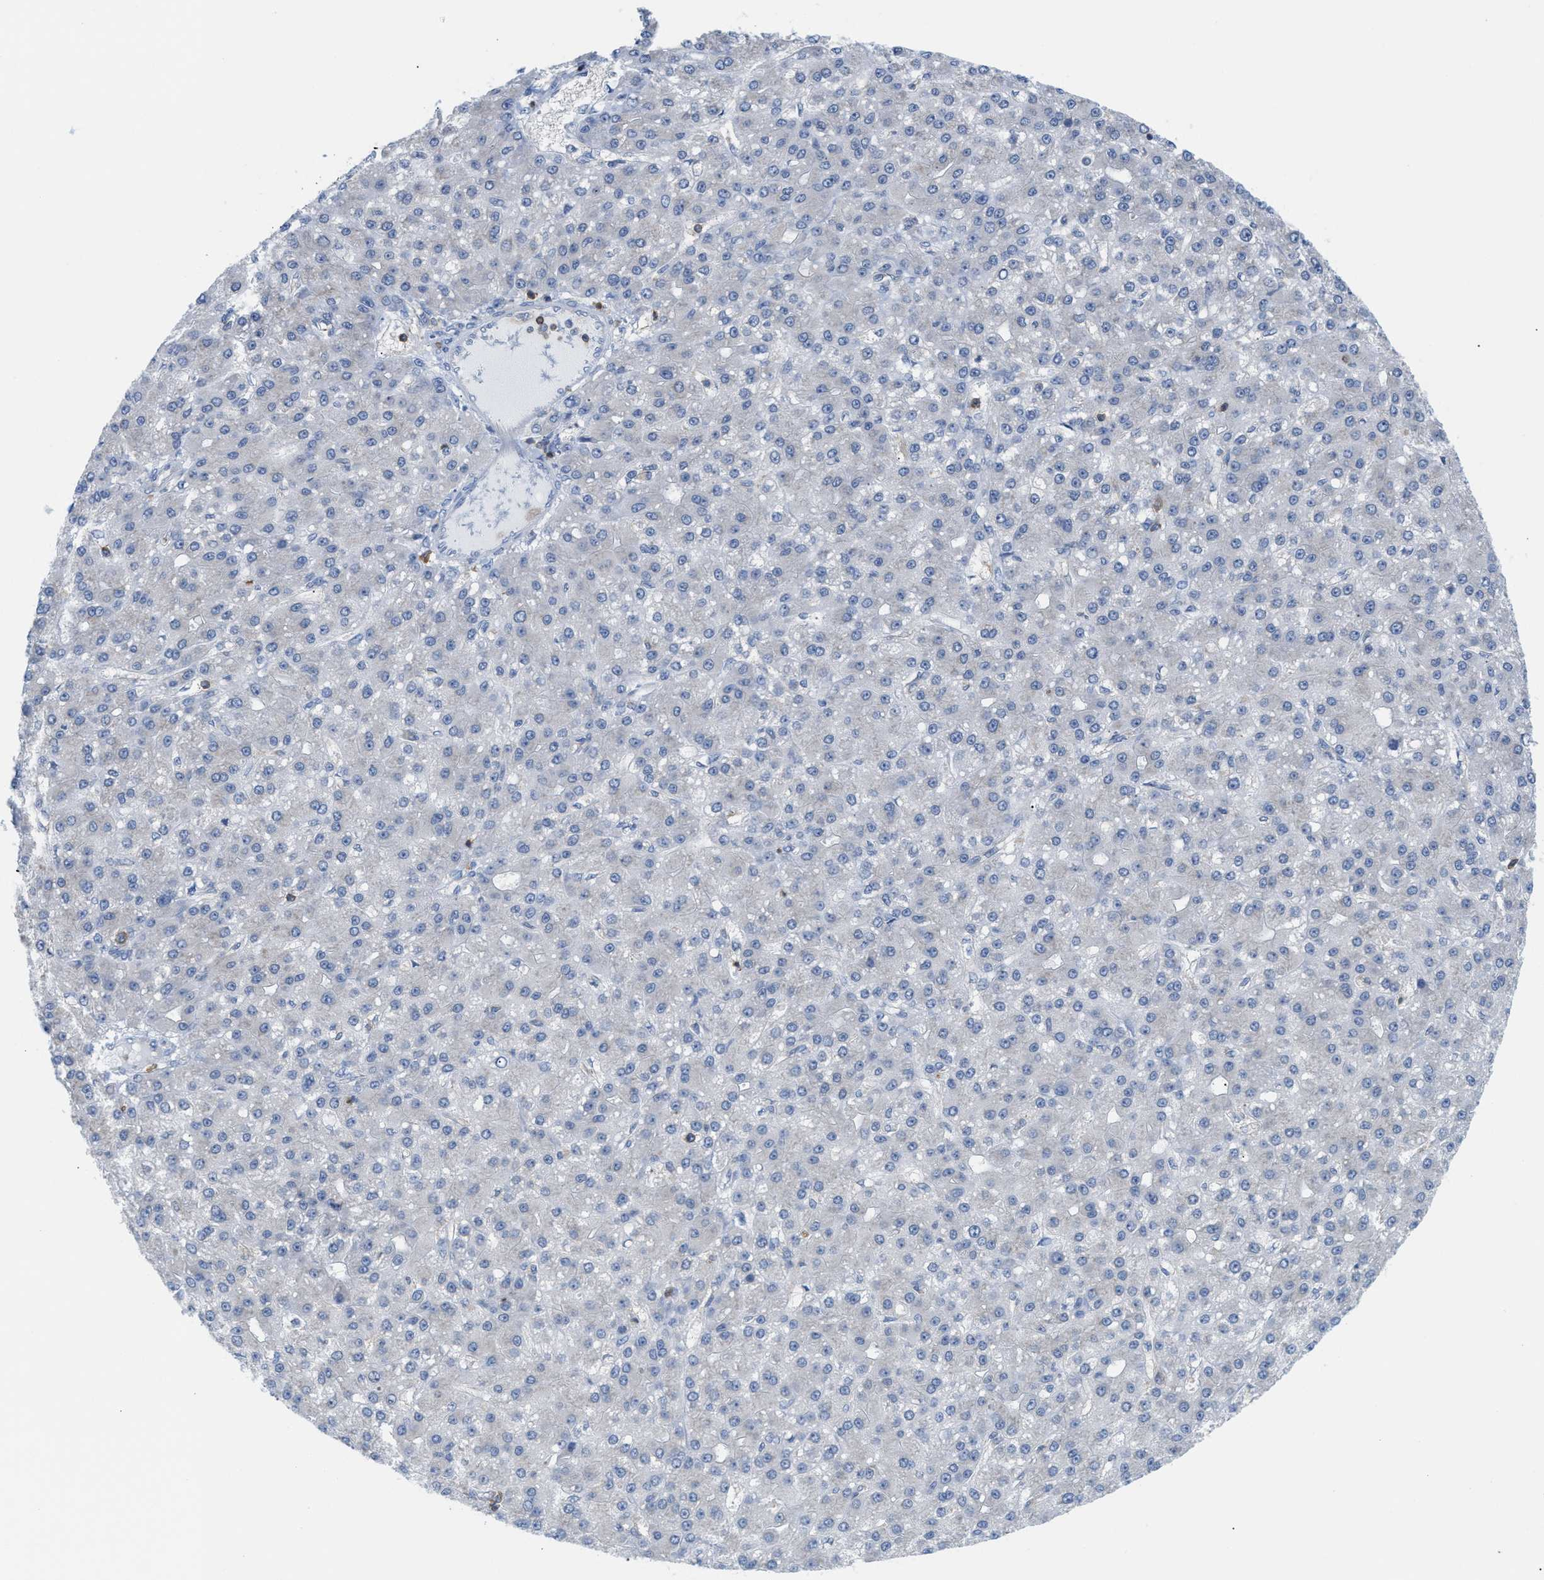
{"staining": {"intensity": "negative", "quantity": "none", "location": "none"}, "tissue": "liver cancer", "cell_type": "Tumor cells", "image_type": "cancer", "snomed": [{"axis": "morphology", "description": "Carcinoma, Hepatocellular, NOS"}, {"axis": "topography", "description": "Liver"}], "caption": "Immunohistochemical staining of human liver cancer demonstrates no significant staining in tumor cells.", "gene": "IL16", "patient": {"sex": "male", "age": 67}}